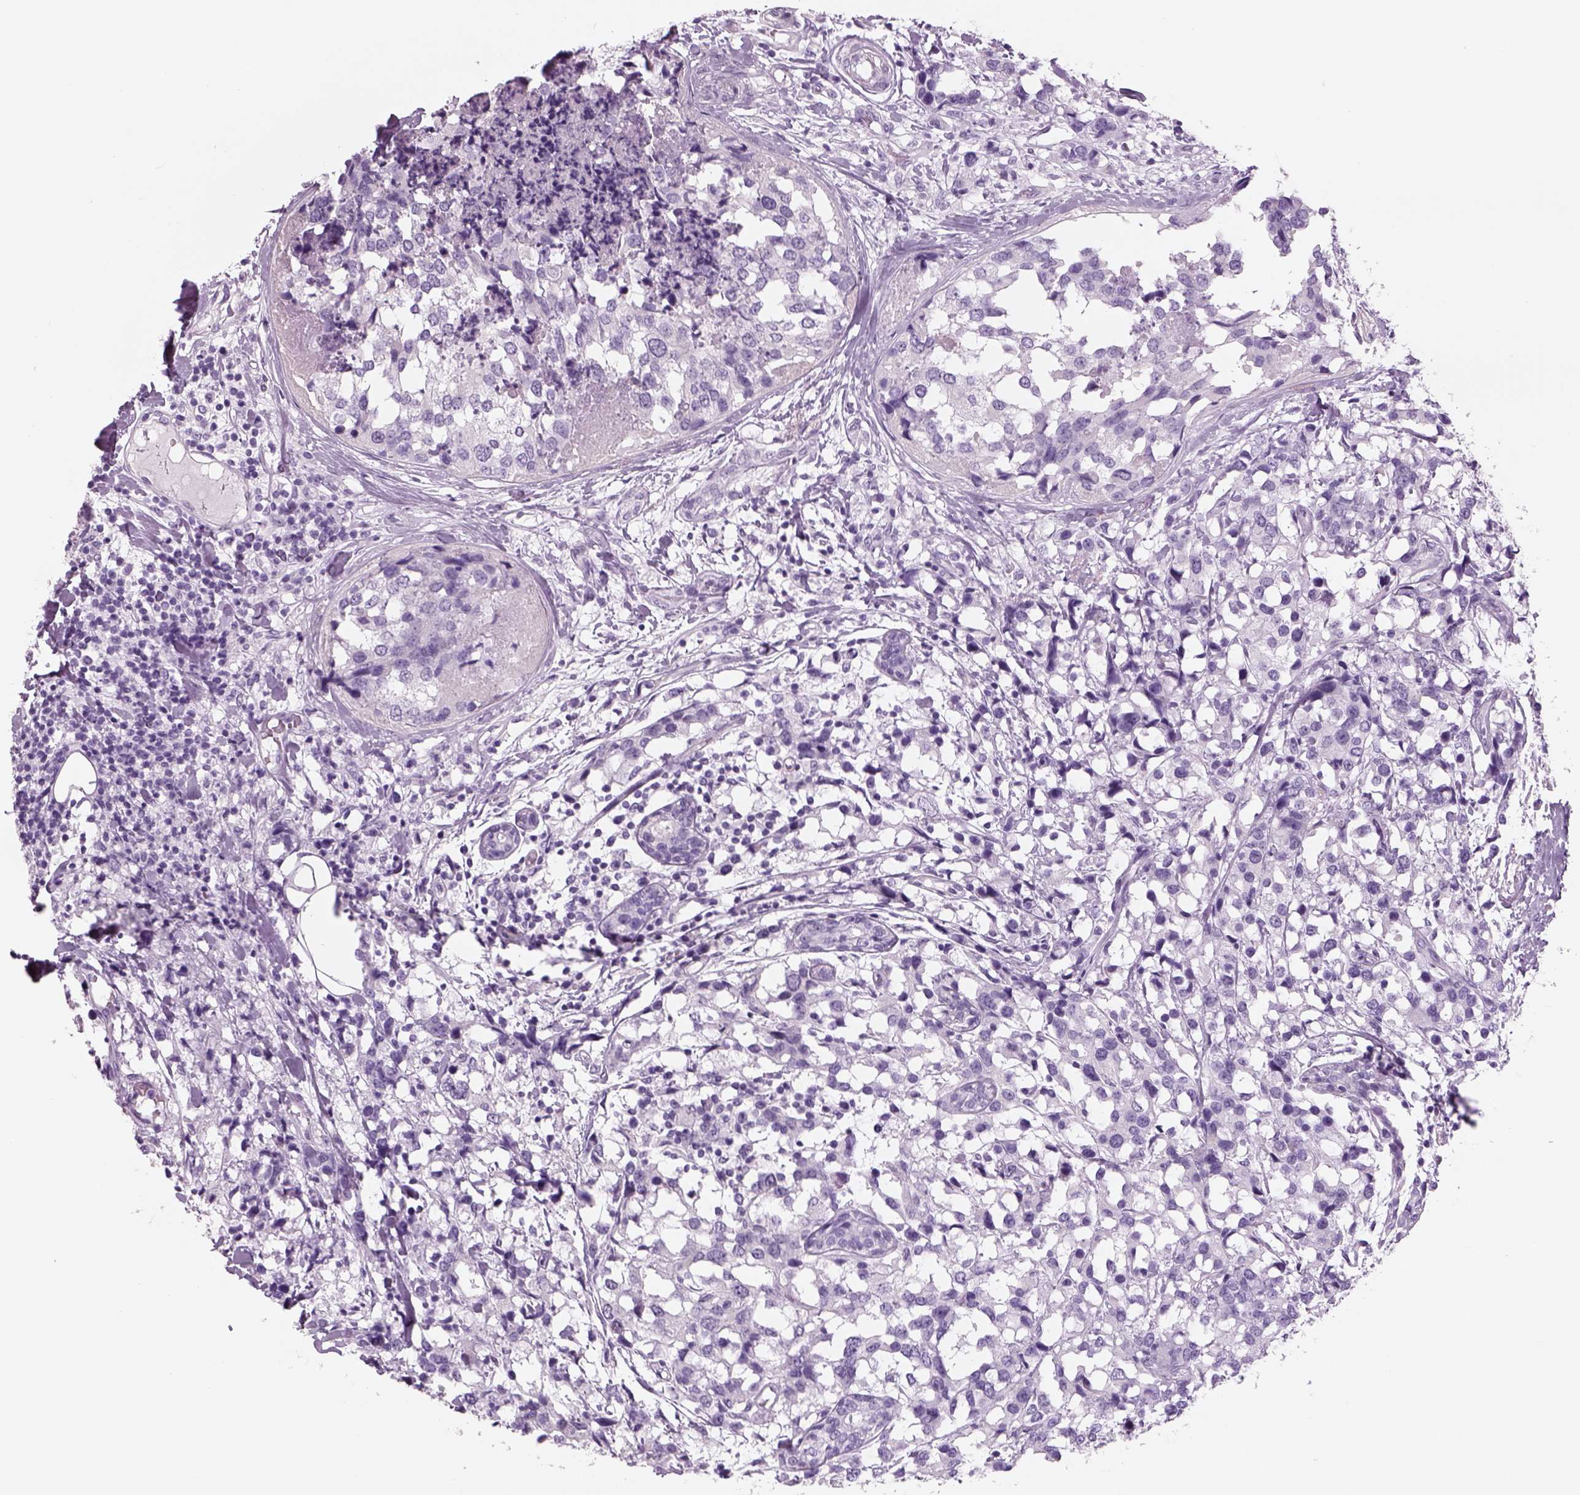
{"staining": {"intensity": "negative", "quantity": "none", "location": "none"}, "tissue": "breast cancer", "cell_type": "Tumor cells", "image_type": "cancer", "snomed": [{"axis": "morphology", "description": "Lobular carcinoma"}, {"axis": "topography", "description": "Breast"}], "caption": "A histopathology image of human breast cancer (lobular carcinoma) is negative for staining in tumor cells.", "gene": "RHO", "patient": {"sex": "female", "age": 59}}